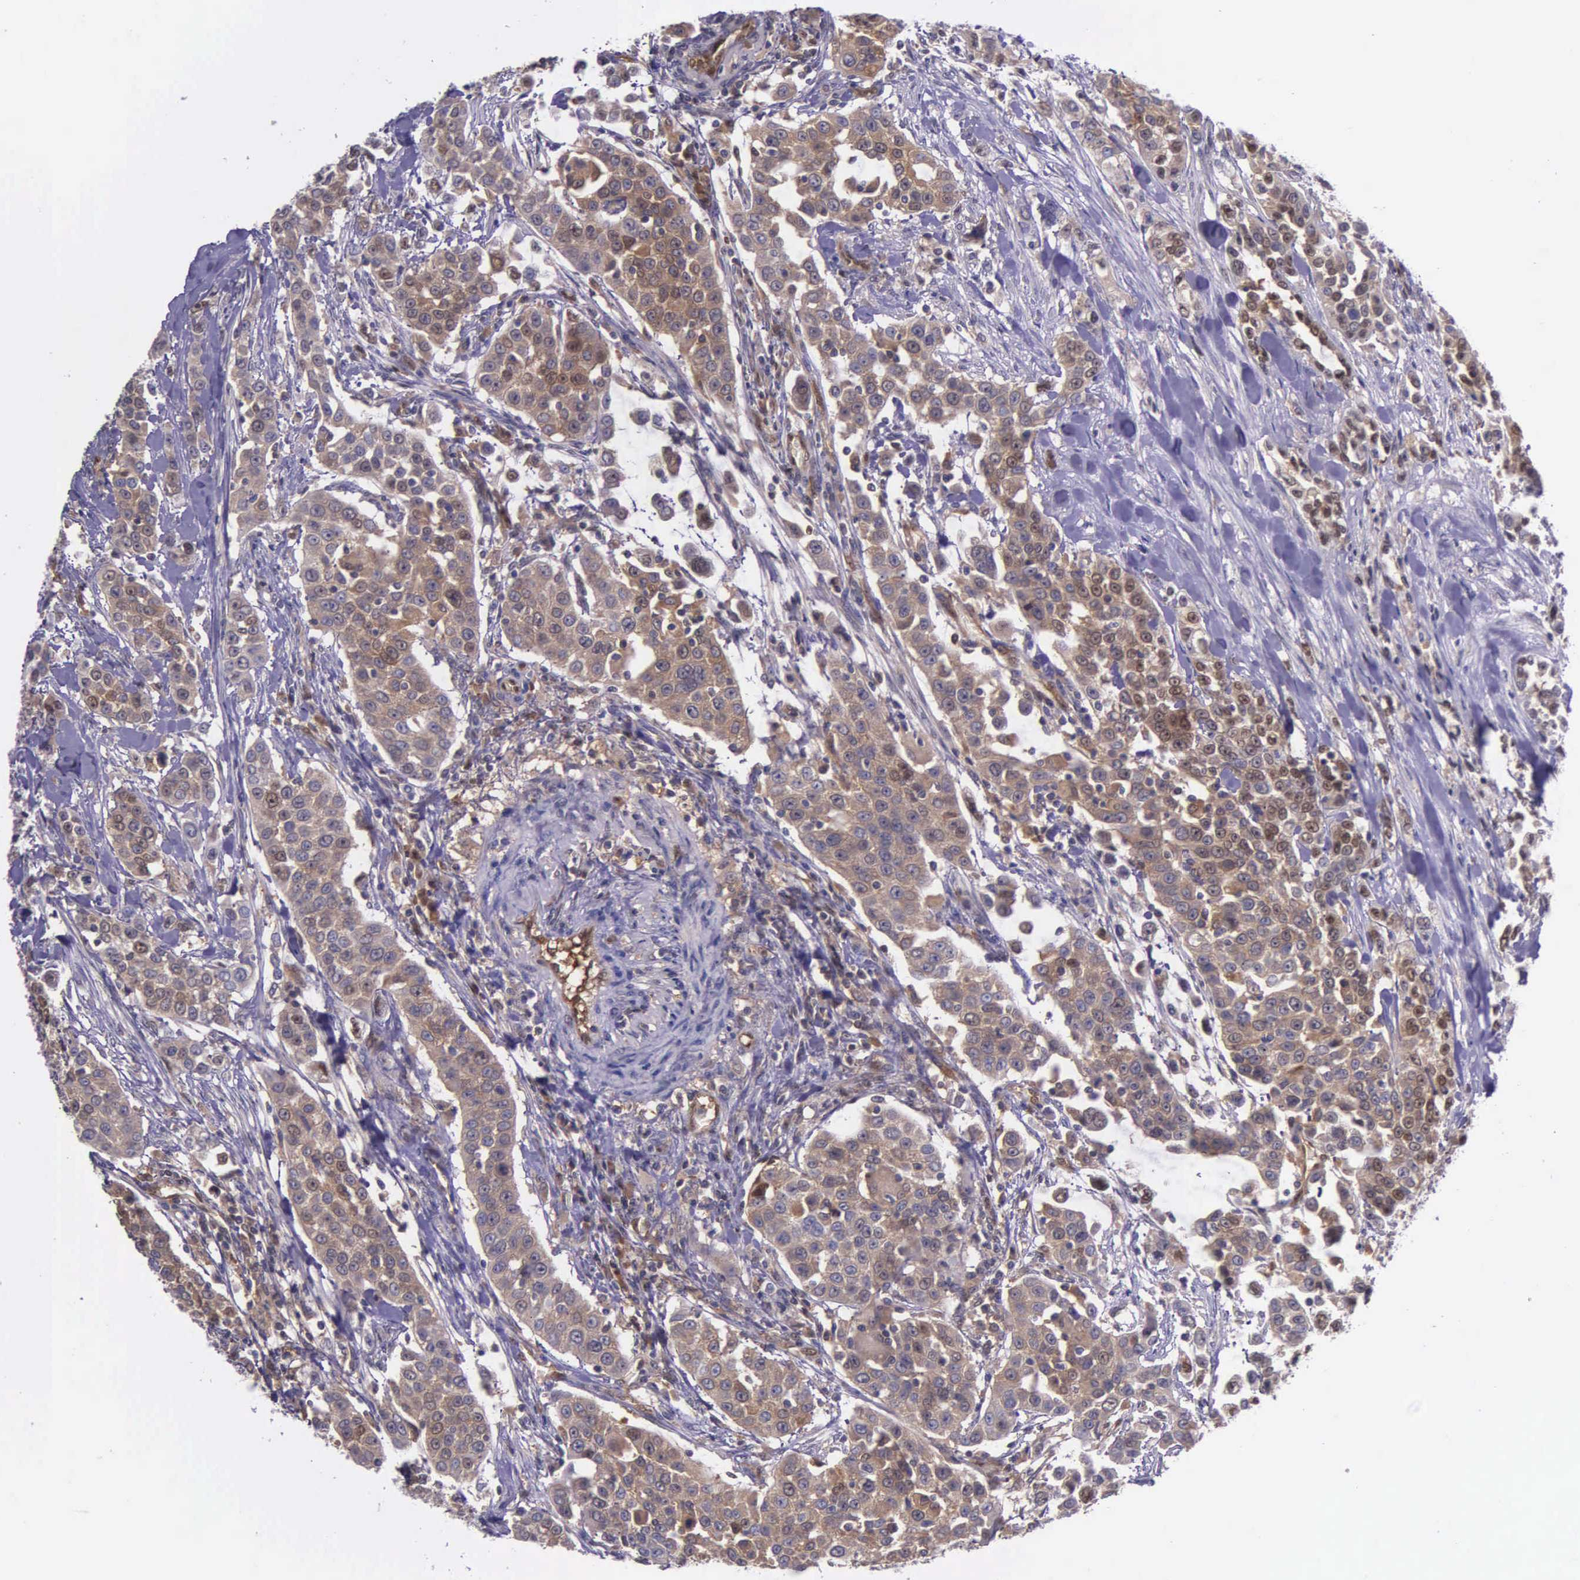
{"staining": {"intensity": "moderate", "quantity": ">75%", "location": "cytoplasmic/membranous"}, "tissue": "urothelial cancer", "cell_type": "Tumor cells", "image_type": "cancer", "snomed": [{"axis": "morphology", "description": "Urothelial carcinoma, High grade"}, {"axis": "topography", "description": "Urinary bladder"}], "caption": "Immunohistochemical staining of high-grade urothelial carcinoma reveals medium levels of moderate cytoplasmic/membranous expression in approximately >75% of tumor cells.", "gene": "GMPR2", "patient": {"sex": "female", "age": 80}}